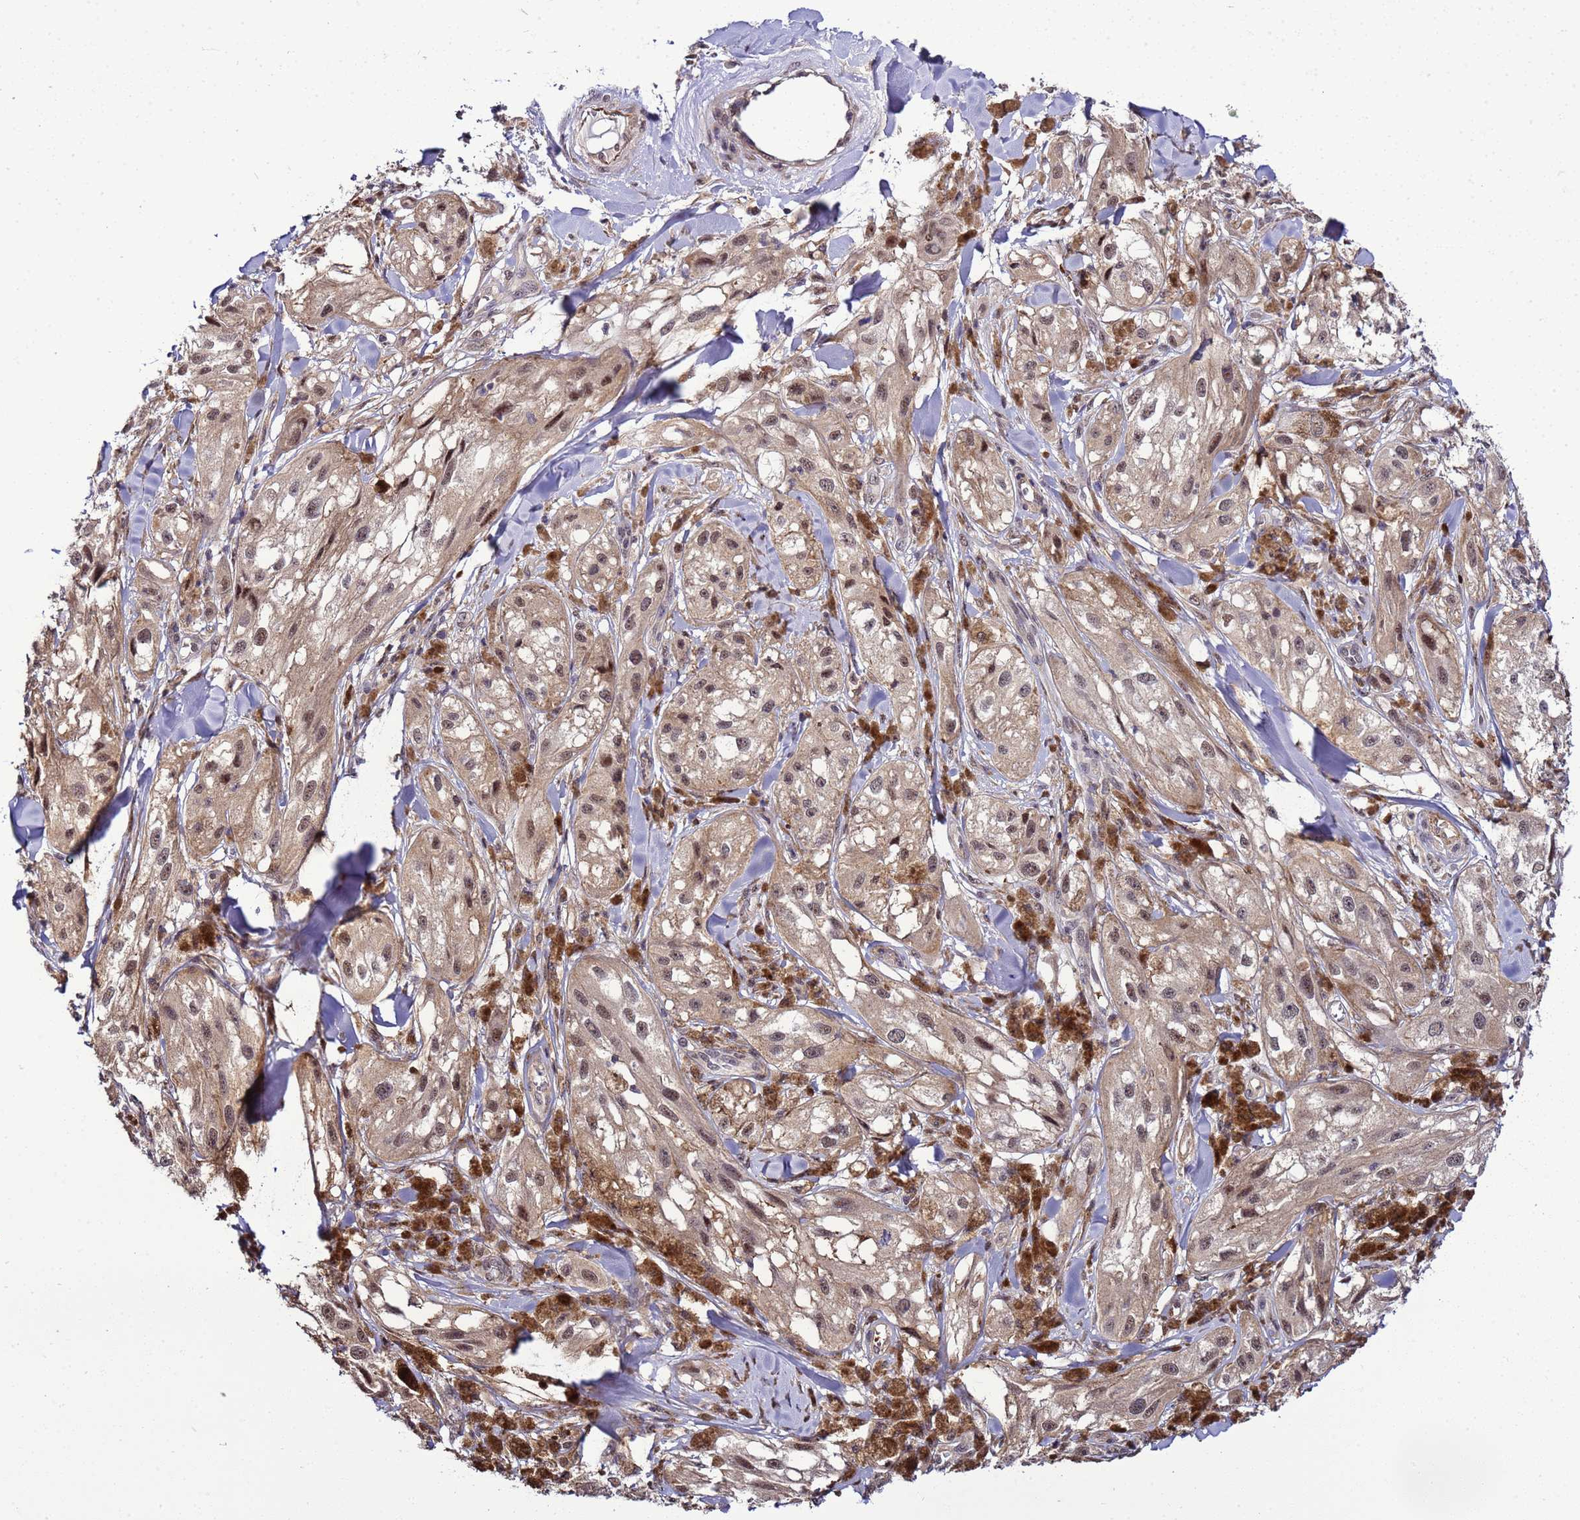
{"staining": {"intensity": "weak", "quantity": ">75%", "location": "nuclear"}, "tissue": "melanoma", "cell_type": "Tumor cells", "image_type": "cancer", "snomed": [{"axis": "morphology", "description": "Malignant melanoma, NOS"}, {"axis": "topography", "description": "Skin"}], "caption": "DAB immunohistochemical staining of human malignant melanoma exhibits weak nuclear protein staining in about >75% of tumor cells.", "gene": "GEN1", "patient": {"sex": "male", "age": 88}}